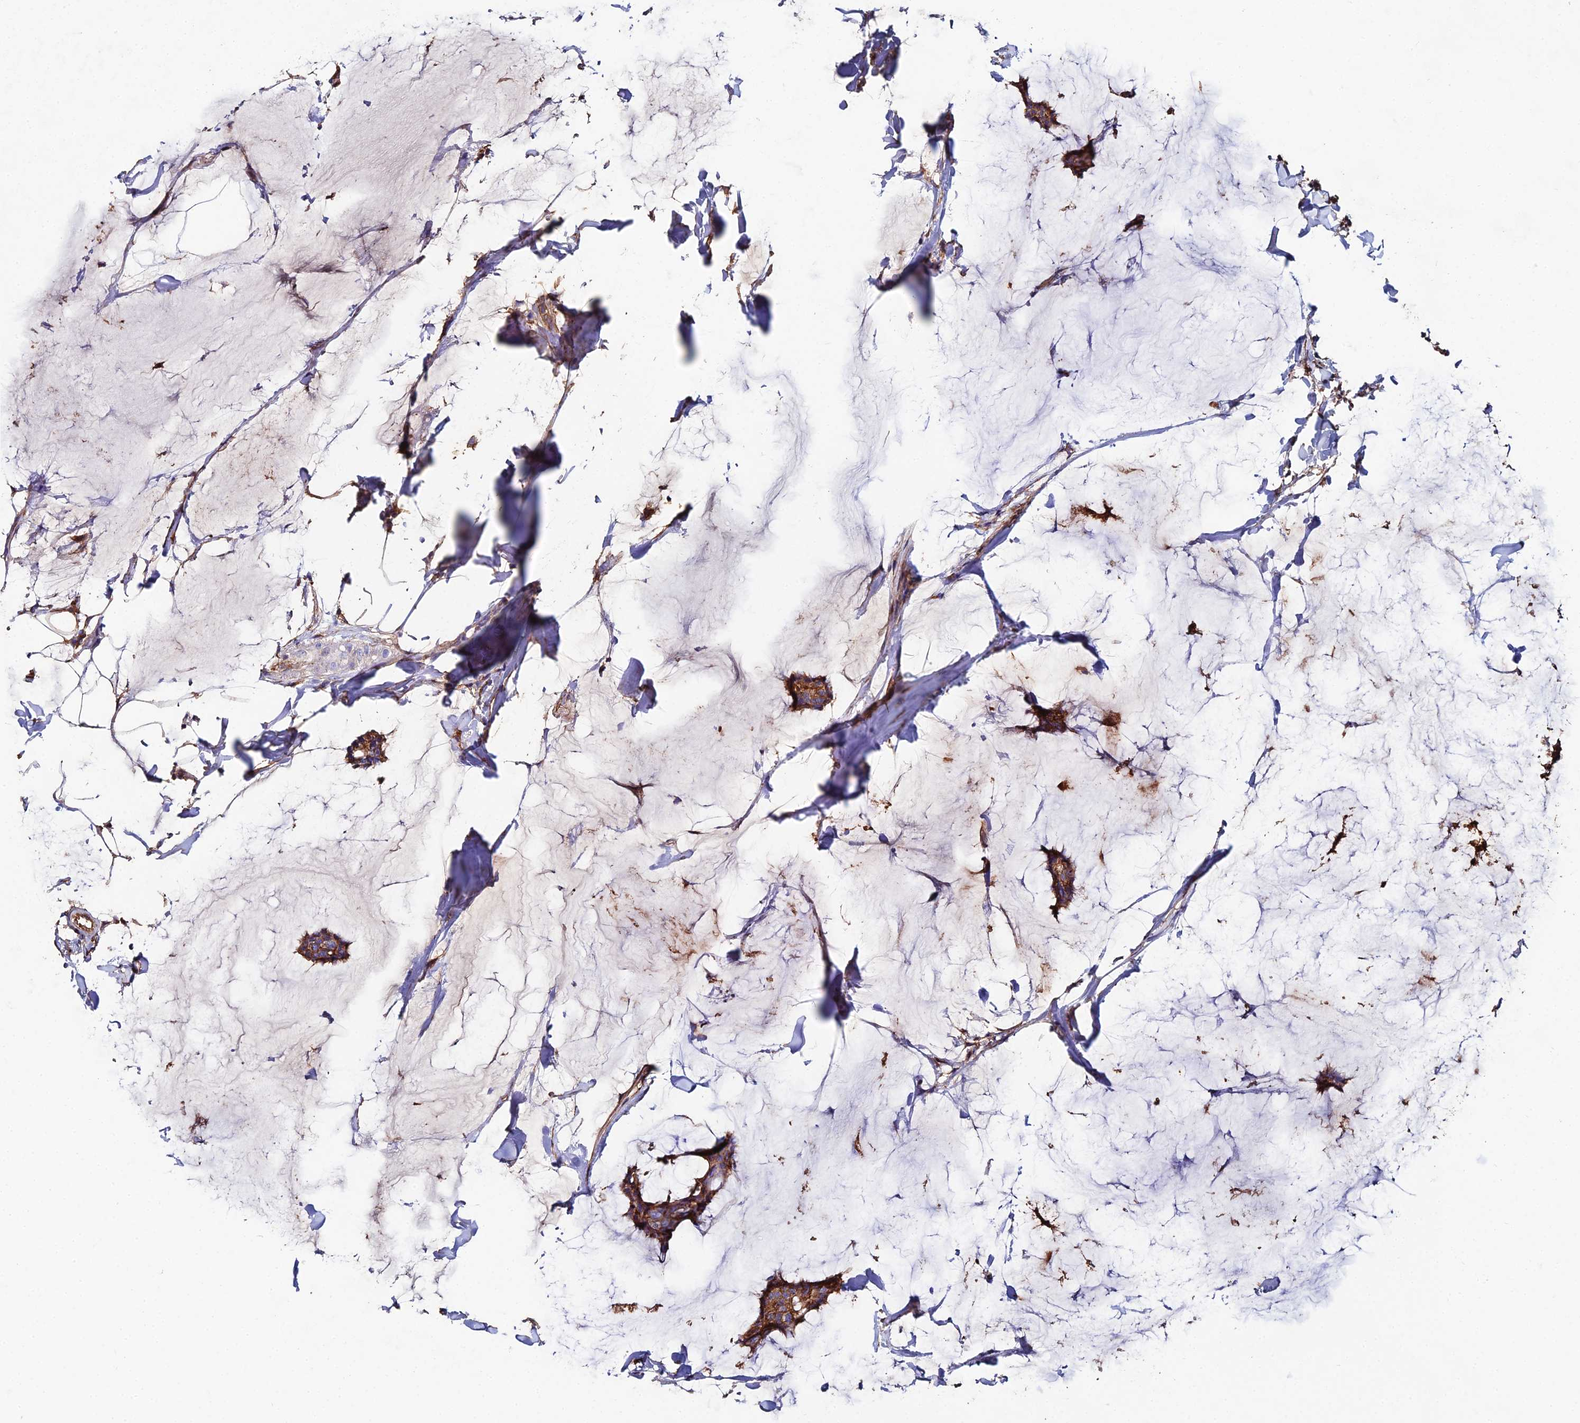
{"staining": {"intensity": "moderate", "quantity": ">75%", "location": "cytoplasmic/membranous"}, "tissue": "breast cancer", "cell_type": "Tumor cells", "image_type": "cancer", "snomed": [{"axis": "morphology", "description": "Duct carcinoma"}, {"axis": "topography", "description": "Breast"}], "caption": "Human breast infiltrating ductal carcinoma stained with a brown dye displays moderate cytoplasmic/membranous positive staining in approximately >75% of tumor cells.", "gene": "C6", "patient": {"sex": "female", "age": 93}}